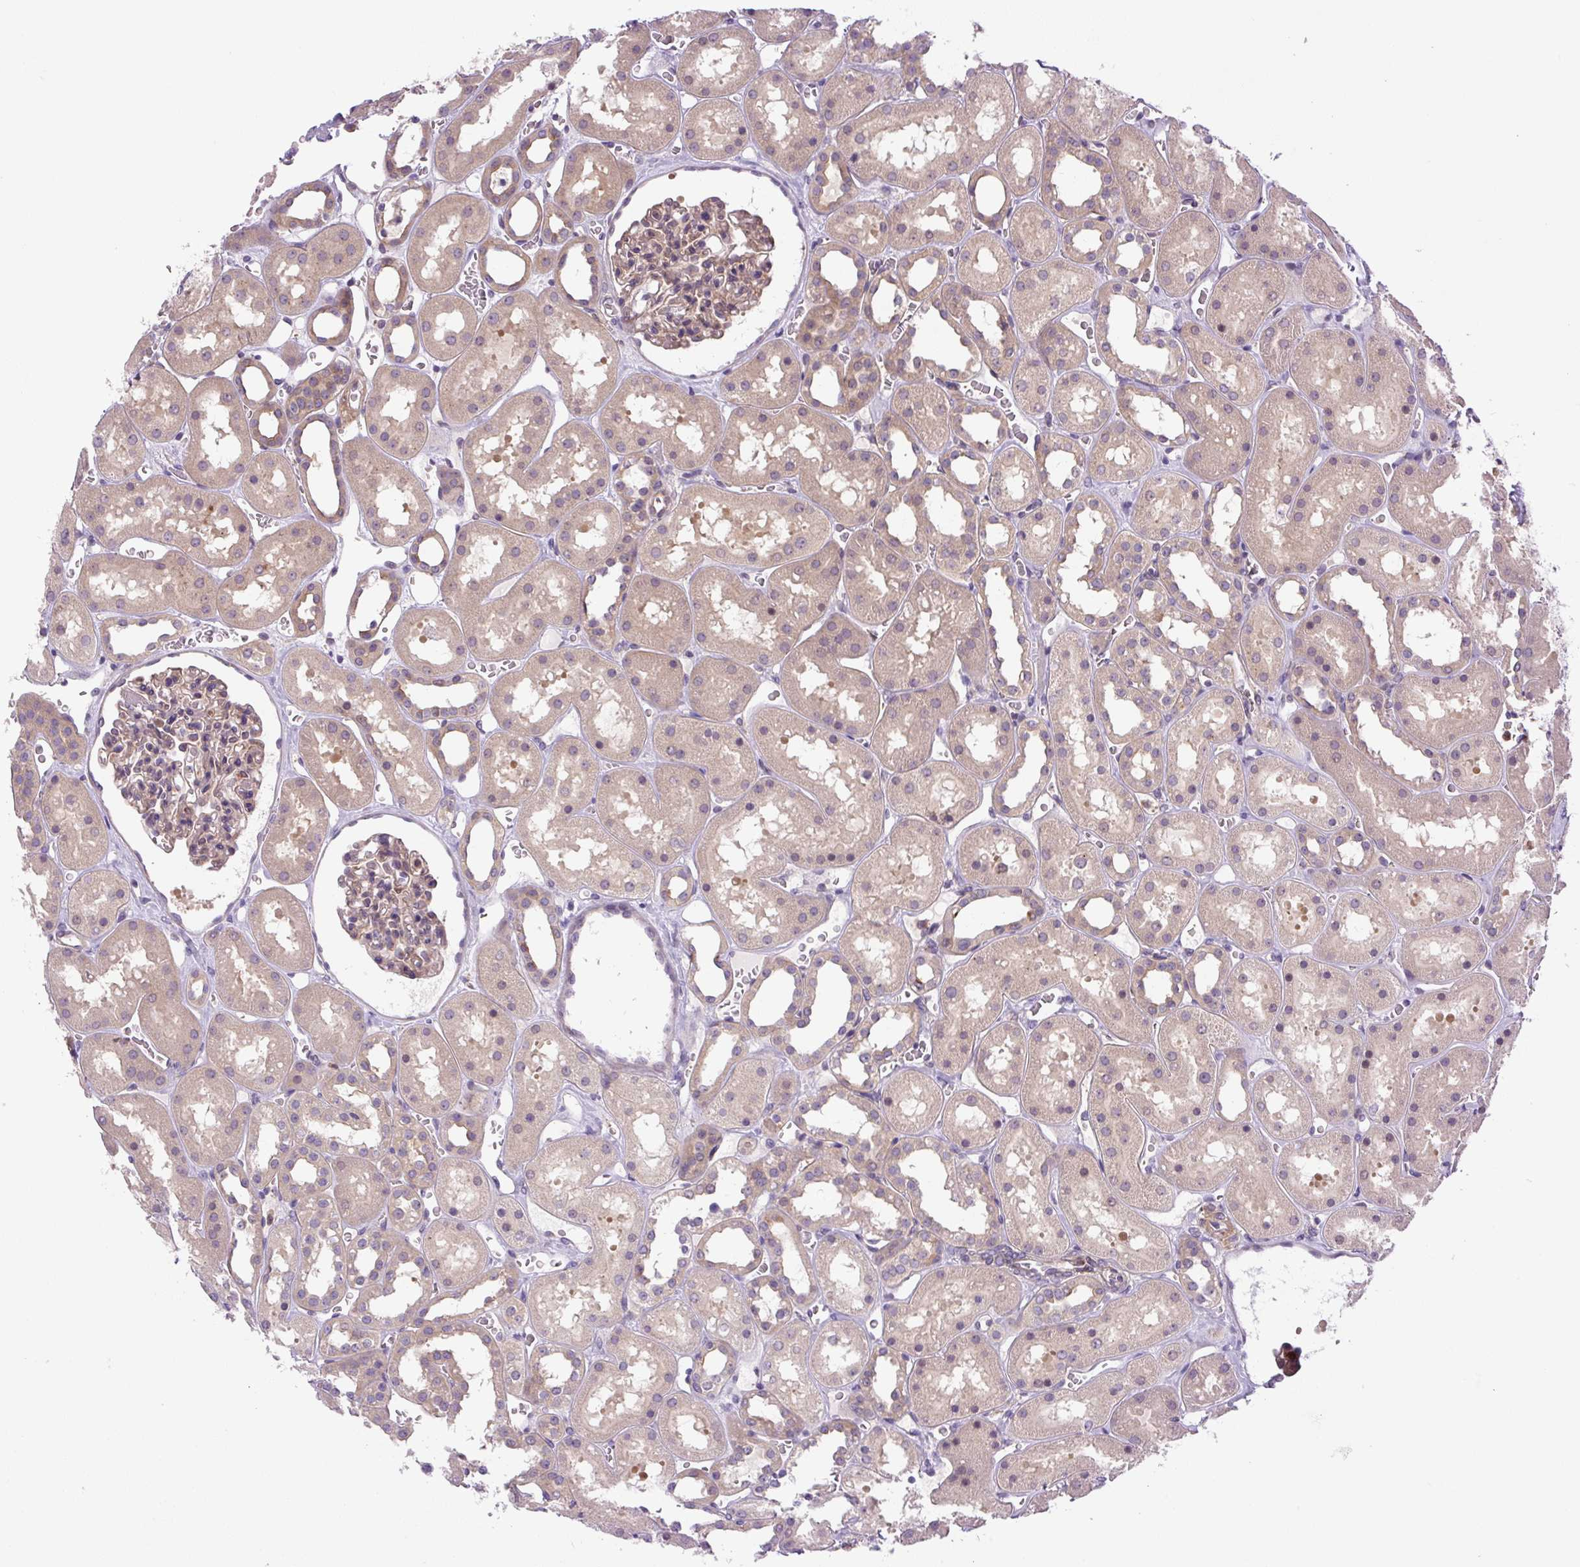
{"staining": {"intensity": "moderate", "quantity": "25%-75%", "location": "cytoplasmic/membranous,nuclear"}, "tissue": "kidney", "cell_type": "Cells in glomeruli", "image_type": "normal", "snomed": [{"axis": "morphology", "description": "Normal tissue, NOS"}, {"axis": "topography", "description": "Kidney"}], "caption": "IHC staining of normal kidney, which demonstrates medium levels of moderate cytoplasmic/membranous,nuclear expression in about 25%-75% of cells in glomeruli indicating moderate cytoplasmic/membranous,nuclear protein expression. The staining was performed using DAB (brown) for protein detection and nuclei were counterstained in hematoxylin (blue).", "gene": "KIFC1", "patient": {"sex": "female", "age": 41}}